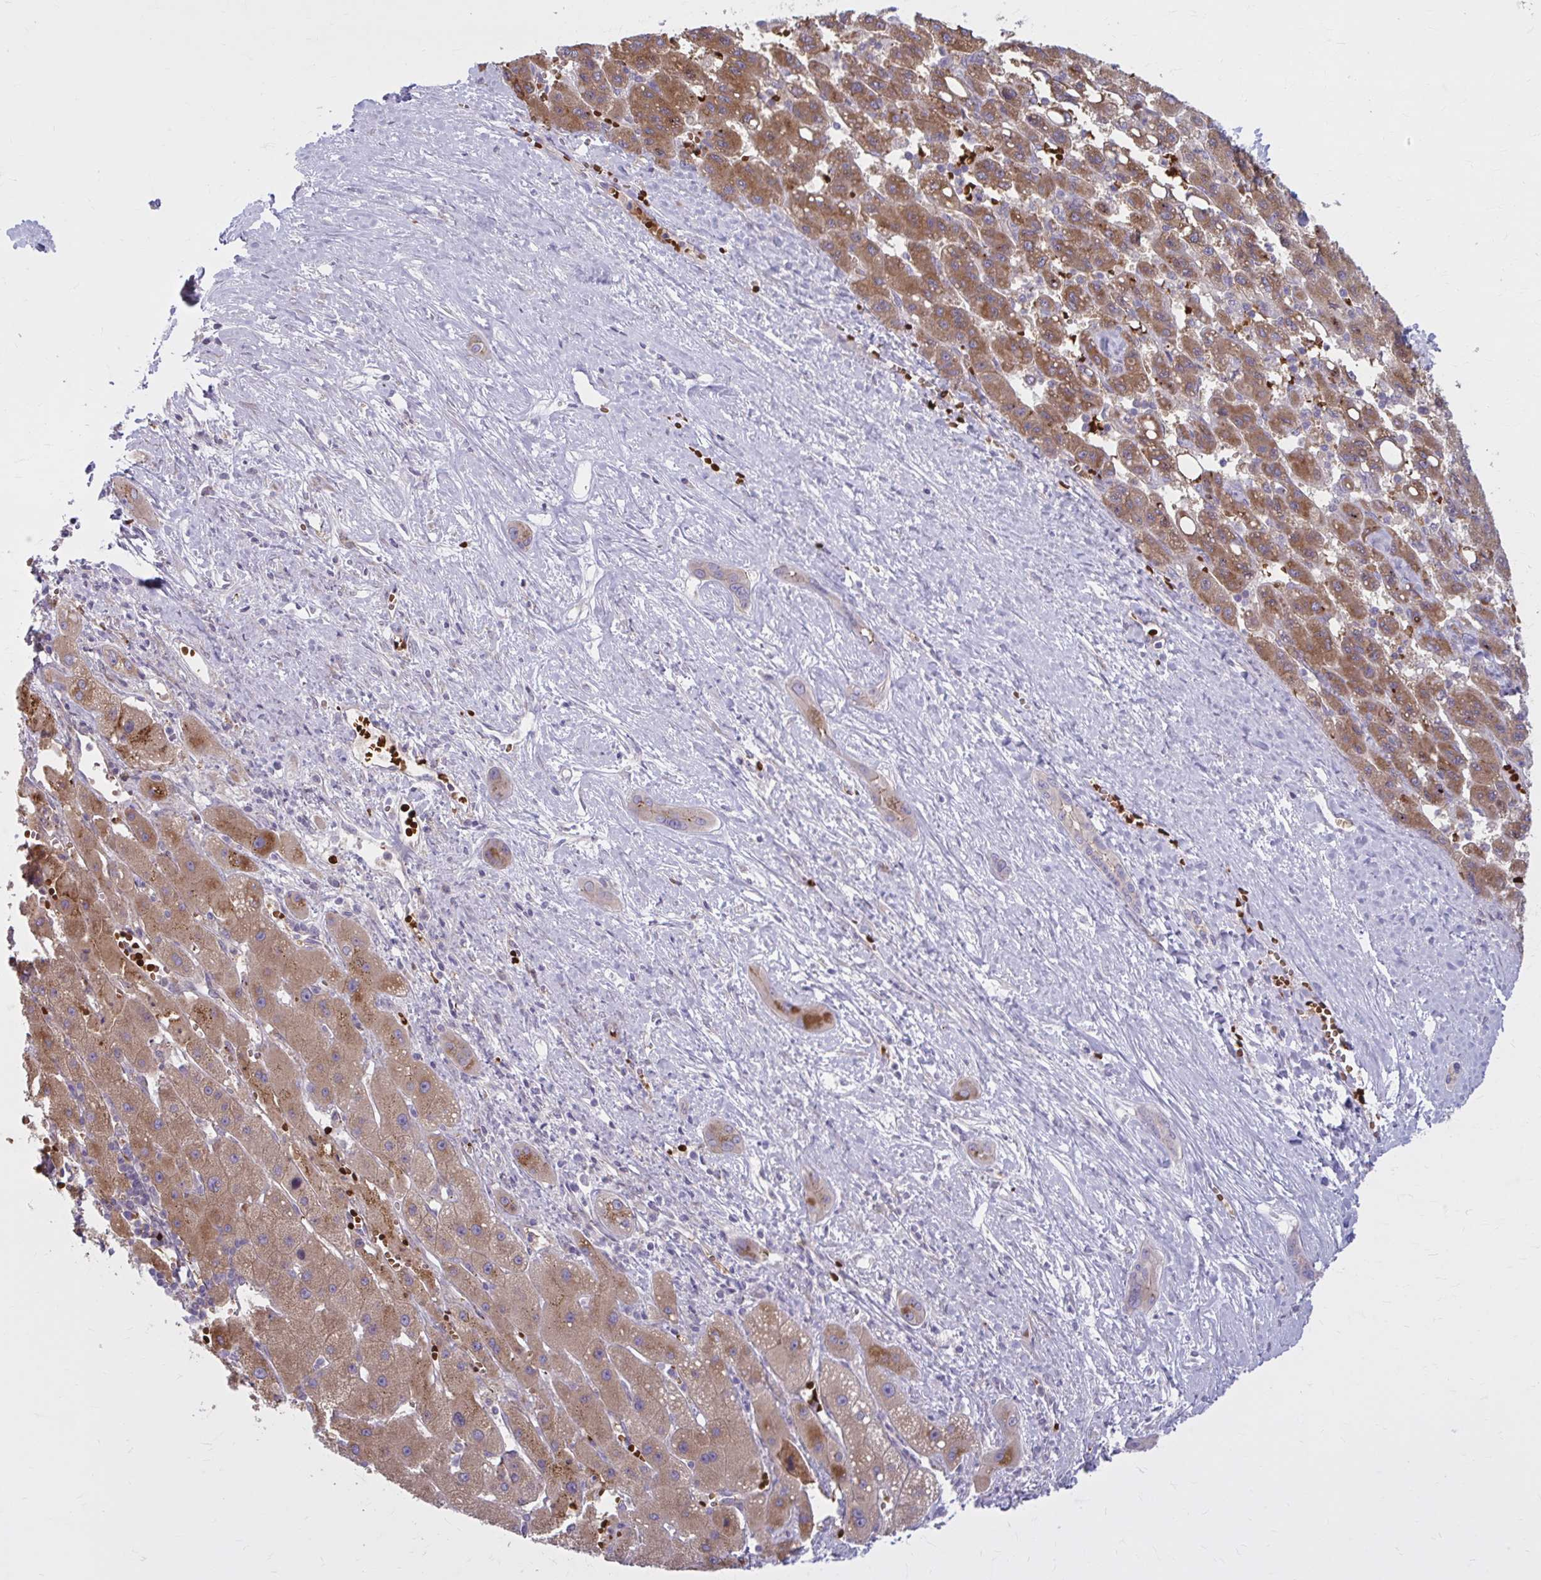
{"staining": {"intensity": "moderate", "quantity": ">75%", "location": "cytoplasmic/membranous"}, "tissue": "liver cancer", "cell_type": "Tumor cells", "image_type": "cancer", "snomed": [{"axis": "morphology", "description": "Carcinoma, Hepatocellular, NOS"}, {"axis": "topography", "description": "Liver"}], "caption": "Immunohistochemistry micrograph of liver hepatocellular carcinoma stained for a protein (brown), which shows medium levels of moderate cytoplasmic/membranous positivity in approximately >75% of tumor cells.", "gene": "SNF8", "patient": {"sex": "female", "age": 82}}